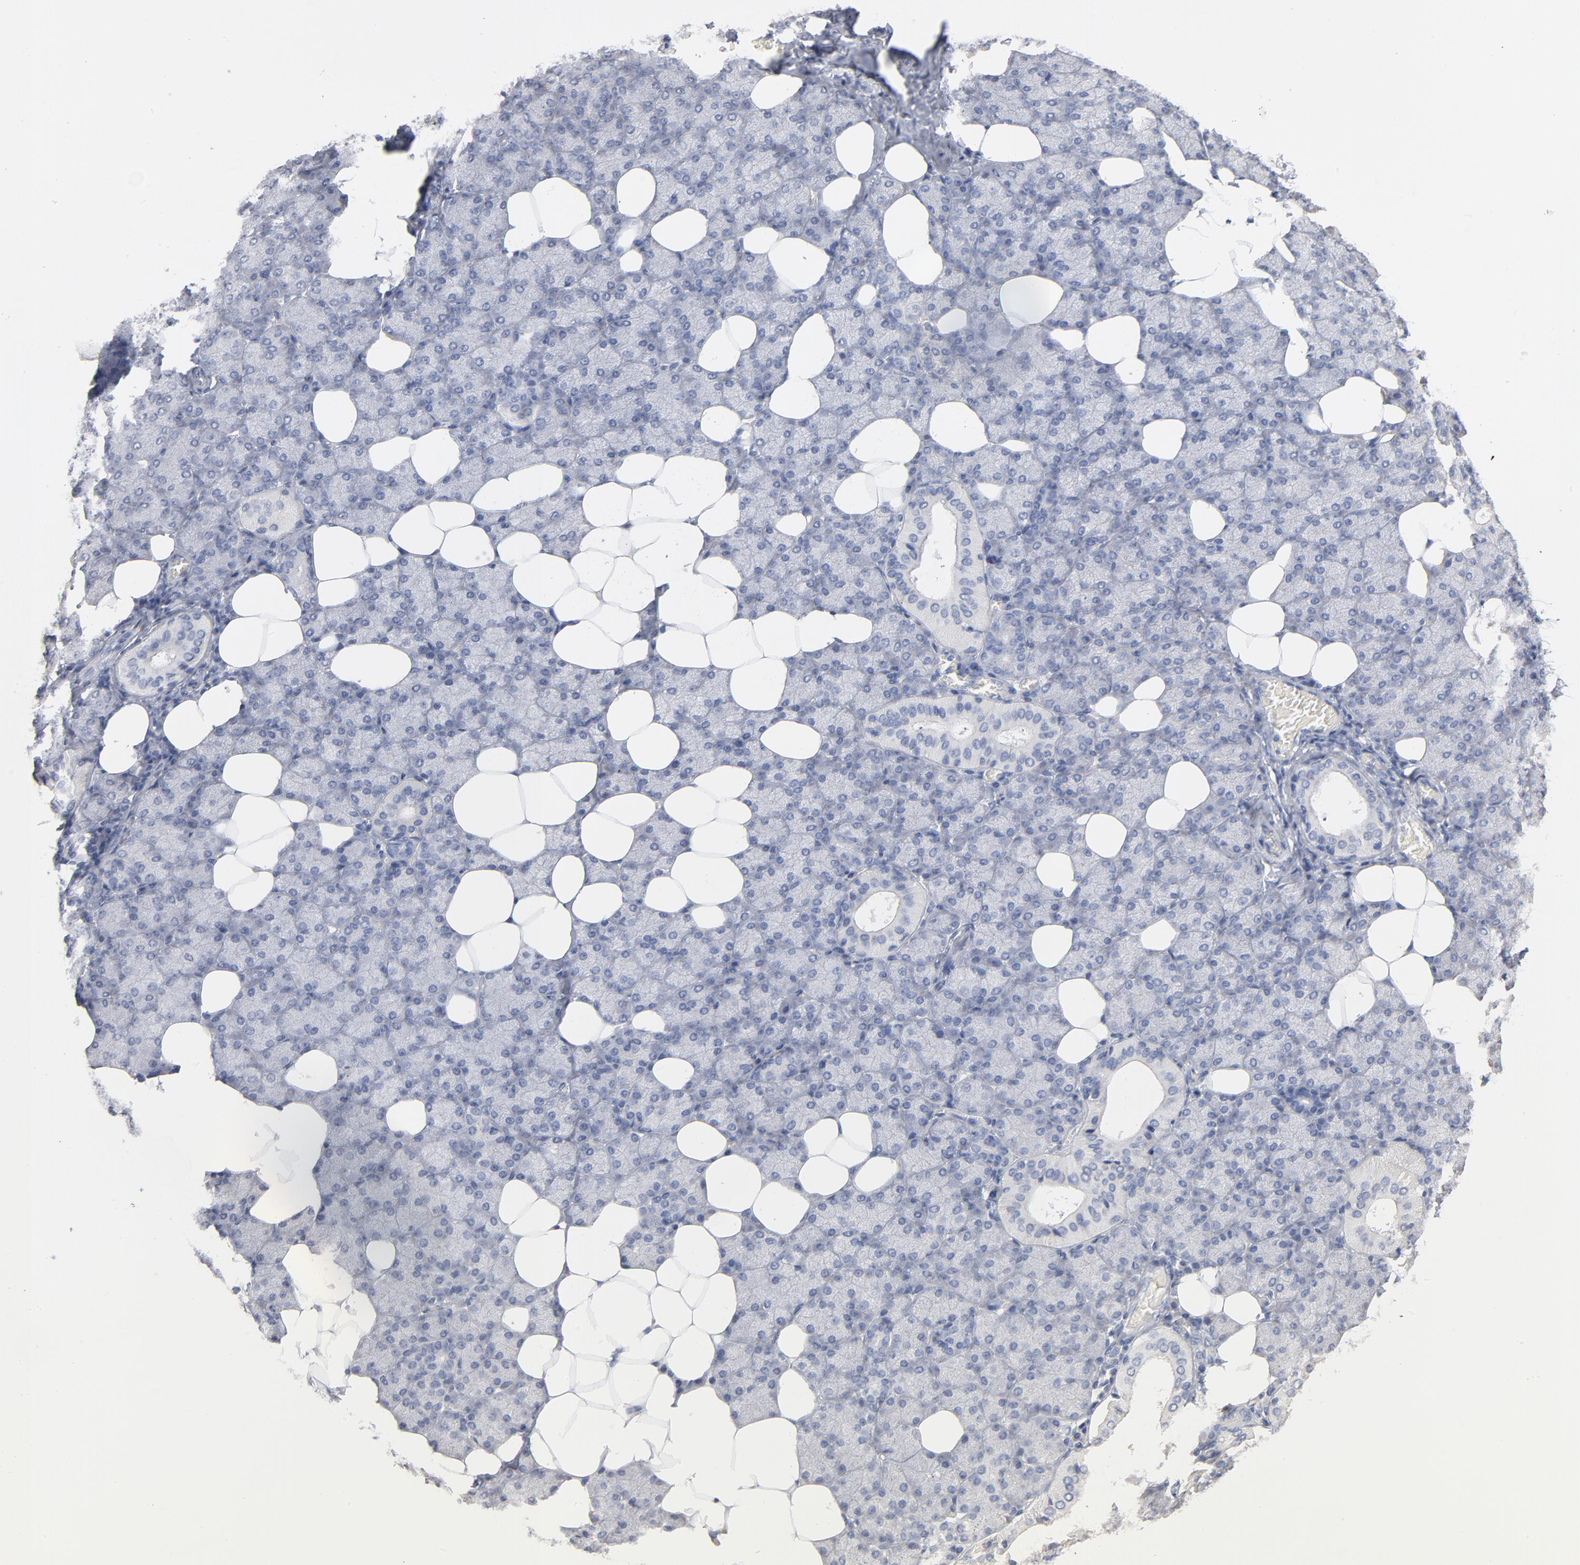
{"staining": {"intensity": "weak", "quantity": "25%-75%", "location": "cytoplasmic/membranous"}, "tissue": "salivary gland", "cell_type": "Glandular cells", "image_type": "normal", "snomed": [{"axis": "morphology", "description": "Normal tissue, NOS"}, {"axis": "topography", "description": "Lymph node"}, {"axis": "topography", "description": "Salivary gland"}], "caption": "Immunohistochemical staining of unremarkable salivary gland displays weak cytoplasmic/membranous protein staining in about 25%-75% of glandular cells. (DAB (3,3'-diaminobenzidine) IHC, brown staining for protein, blue staining for nuclei).", "gene": "DNAL4", "patient": {"sex": "male", "age": 8}}